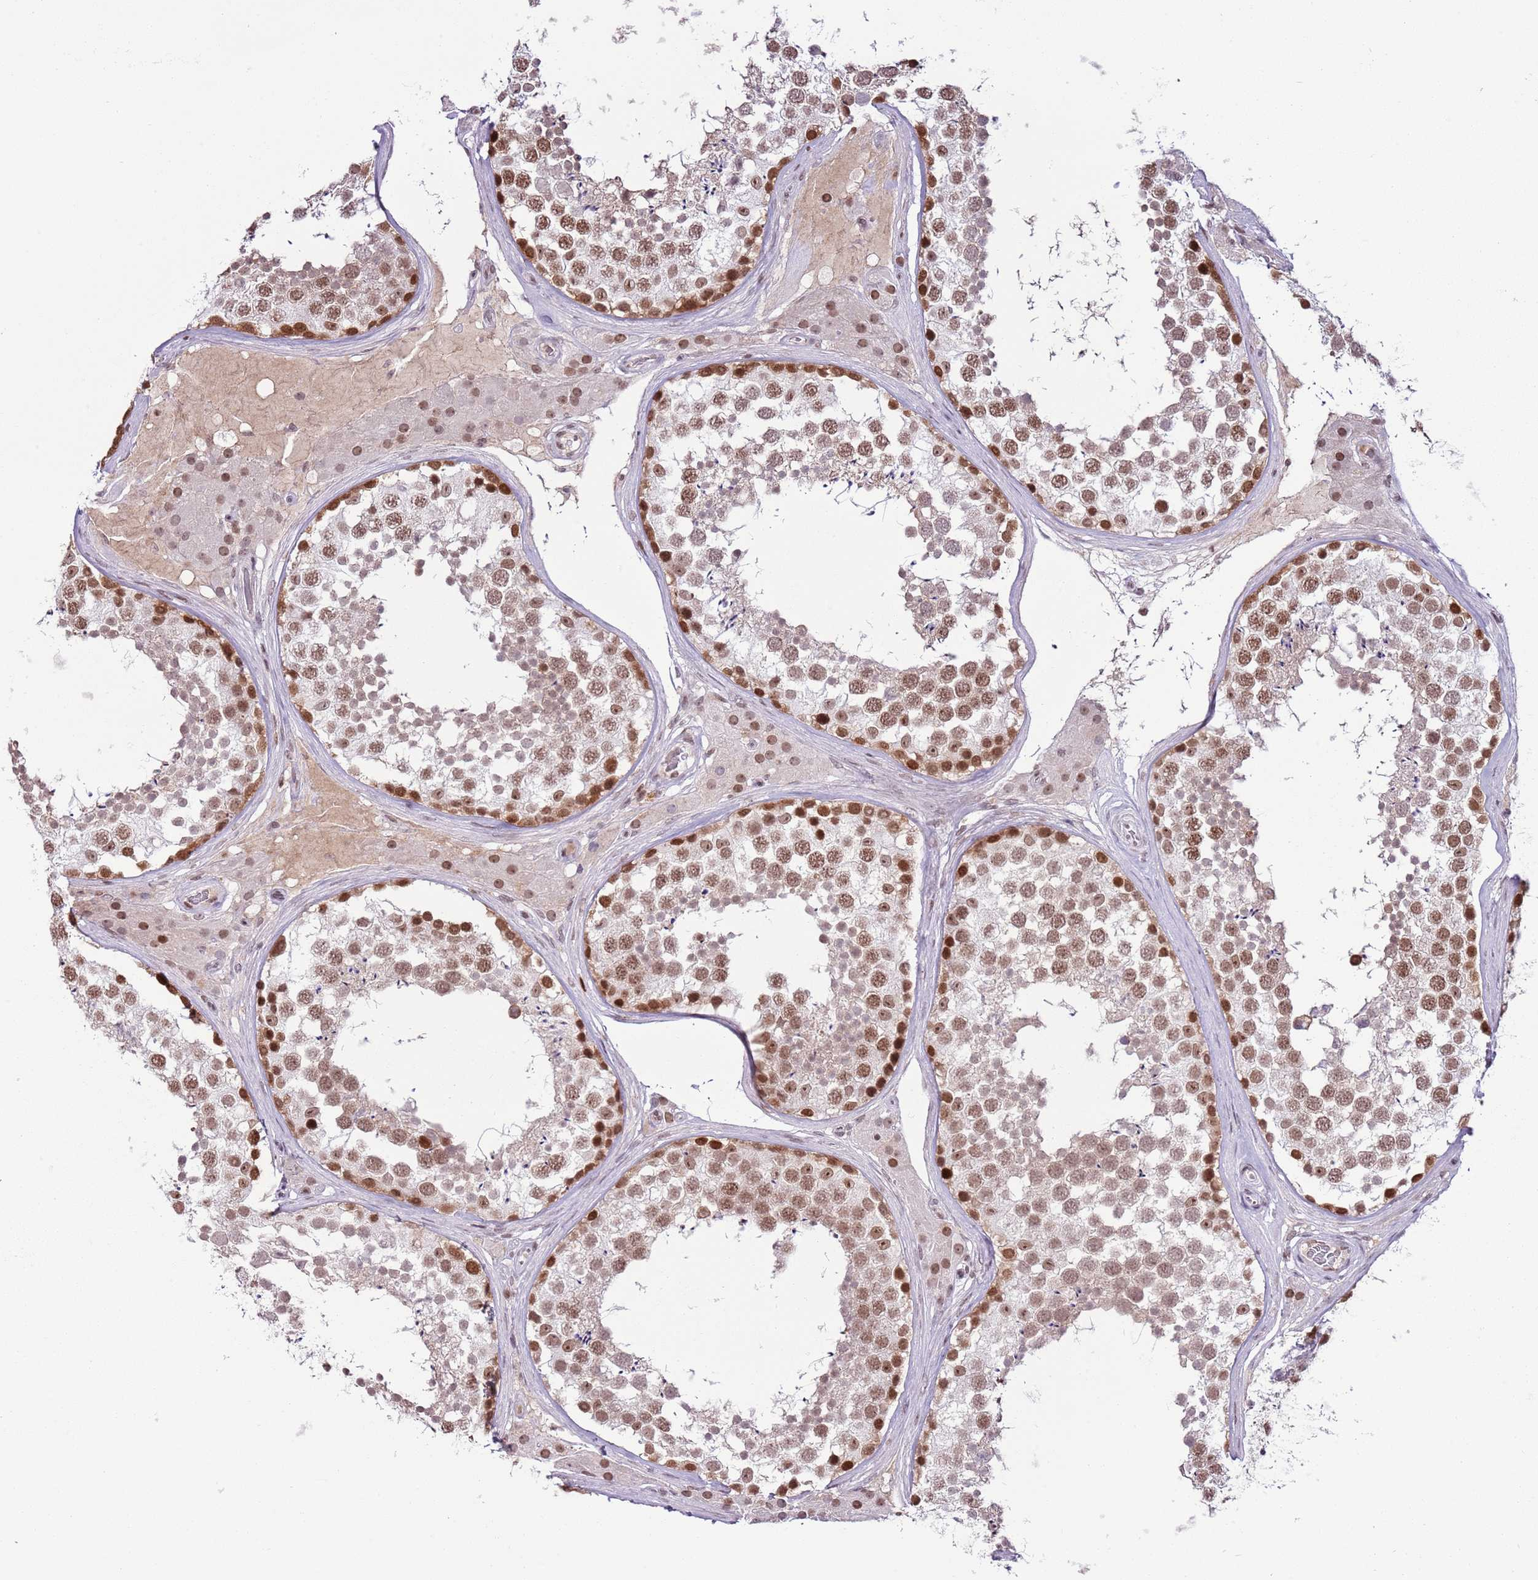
{"staining": {"intensity": "moderate", "quantity": ">75%", "location": "nuclear"}, "tissue": "testis", "cell_type": "Cells in seminiferous ducts", "image_type": "normal", "snomed": [{"axis": "morphology", "description": "Normal tissue, NOS"}, {"axis": "topography", "description": "Testis"}], "caption": "An image of human testis stained for a protein demonstrates moderate nuclear brown staining in cells in seminiferous ducts. (brown staining indicates protein expression, while blue staining denotes nuclei).", "gene": "SELENOH", "patient": {"sex": "male", "age": 46}}